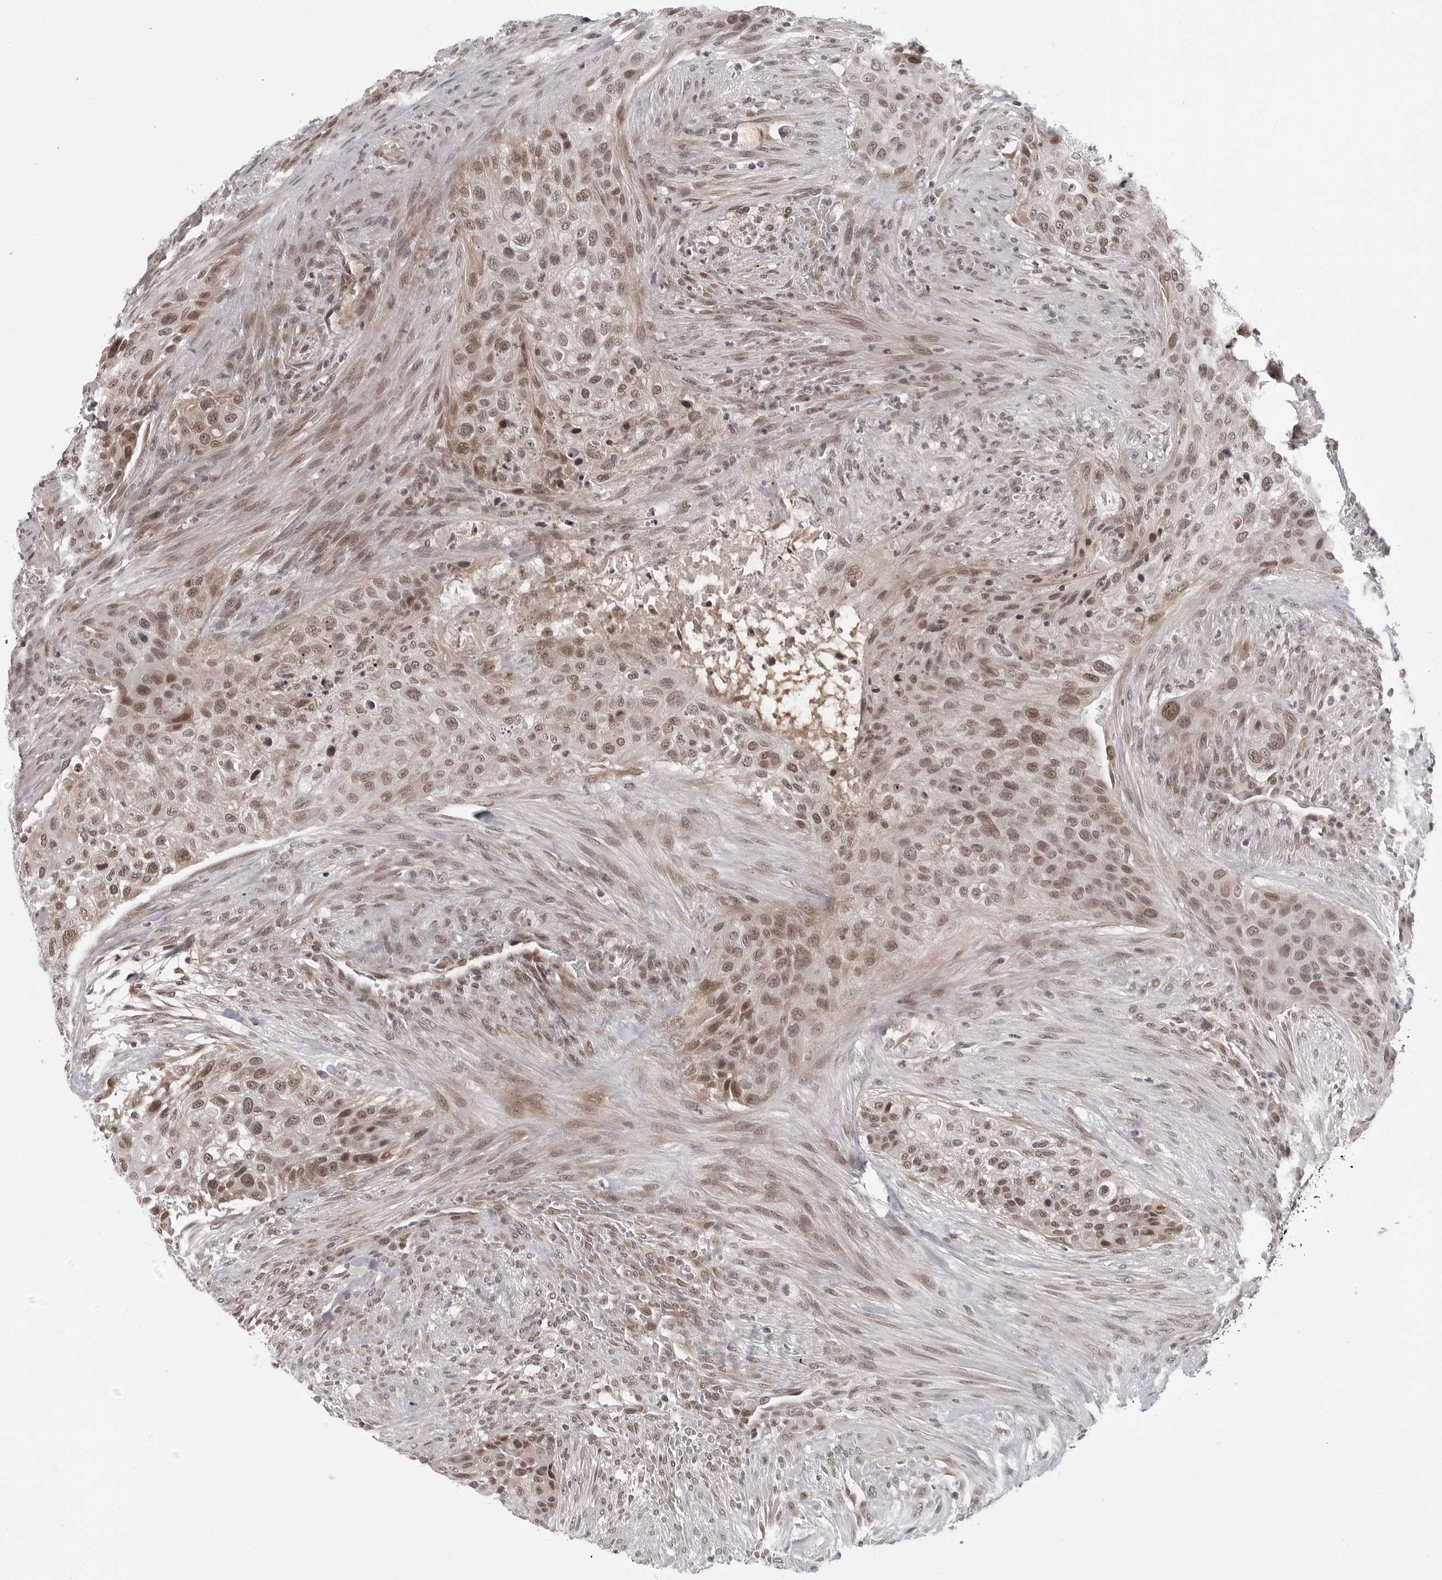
{"staining": {"intensity": "moderate", "quantity": ">75%", "location": "nuclear"}, "tissue": "urothelial cancer", "cell_type": "Tumor cells", "image_type": "cancer", "snomed": [{"axis": "morphology", "description": "Urothelial carcinoma, High grade"}, {"axis": "topography", "description": "Urinary bladder"}], "caption": "Immunohistochemistry of urothelial carcinoma (high-grade) reveals medium levels of moderate nuclear expression in approximately >75% of tumor cells. The staining was performed using DAB to visualize the protein expression in brown, while the nuclei were stained in blue with hematoxylin (Magnification: 20x).", "gene": "PHF3", "patient": {"sex": "male", "age": 35}}